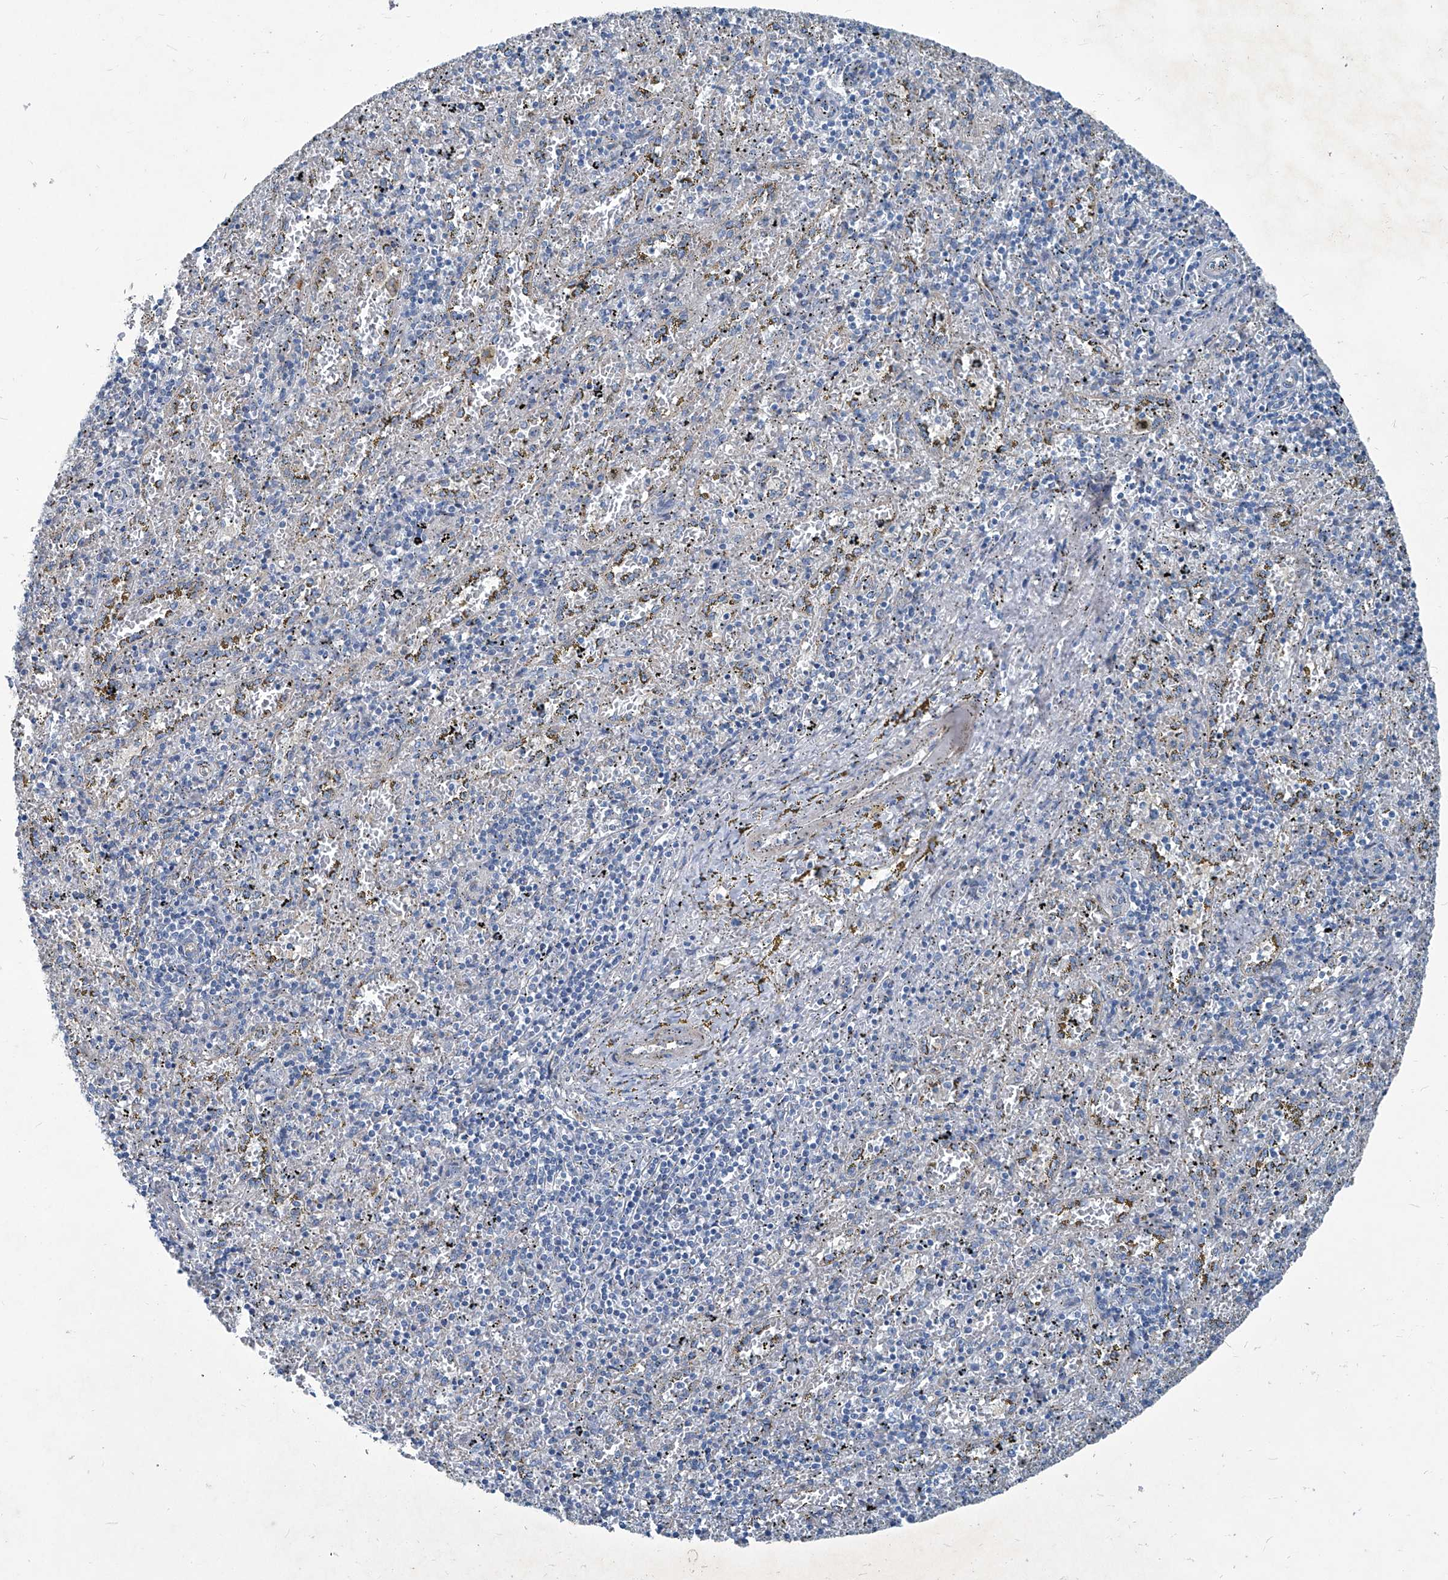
{"staining": {"intensity": "negative", "quantity": "none", "location": "none"}, "tissue": "spleen", "cell_type": "Cells in red pulp", "image_type": "normal", "snomed": [{"axis": "morphology", "description": "Normal tissue, NOS"}, {"axis": "topography", "description": "Spleen"}], "caption": "The IHC image has no significant staining in cells in red pulp of spleen. (DAB (3,3'-diaminobenzidine) IHC with hematoxylin counter stain).", "gene": "SLC26A11", "patient": {"sex": "male", "age": 11}}